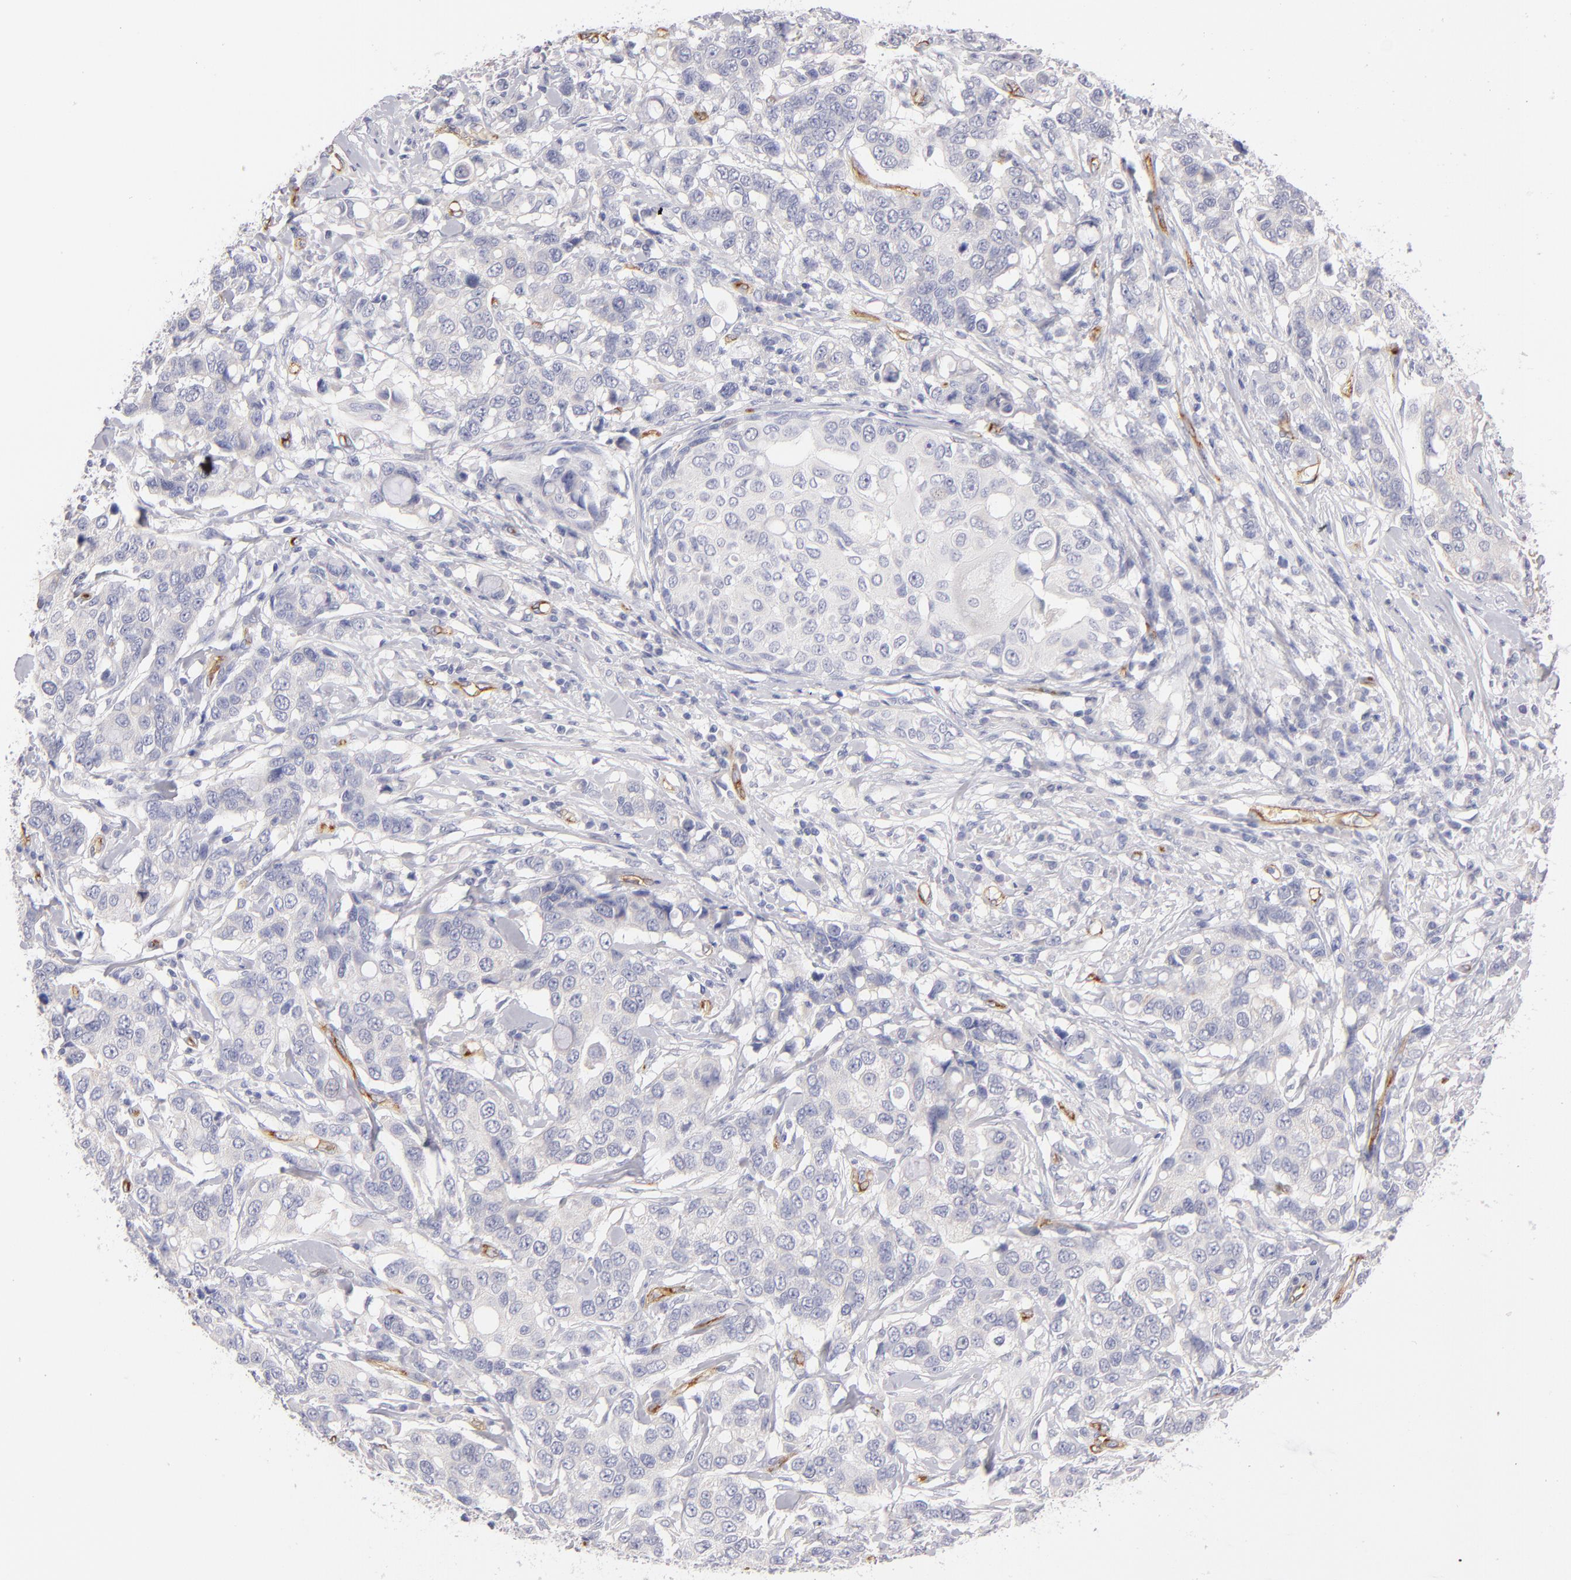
{"staining": {"intensity": "negative", "quantity": "none", "location": "none"}, "tissue": "breast cancer", "cell_type": "Tumor cells", "image_type": "cancer", "snomed": [{"axis": "morphology", "description": "Duct carcinoma"}, {"axis": "topography", "description": "Breast"}], "caption": "Intraductal carcinoma (breast) stained for a protein using immunohistochemistry (IHC) exhibits no positivity tumor cells.", "gene": "PLVAP", "patient": {"sex": "female", "age": 27}}